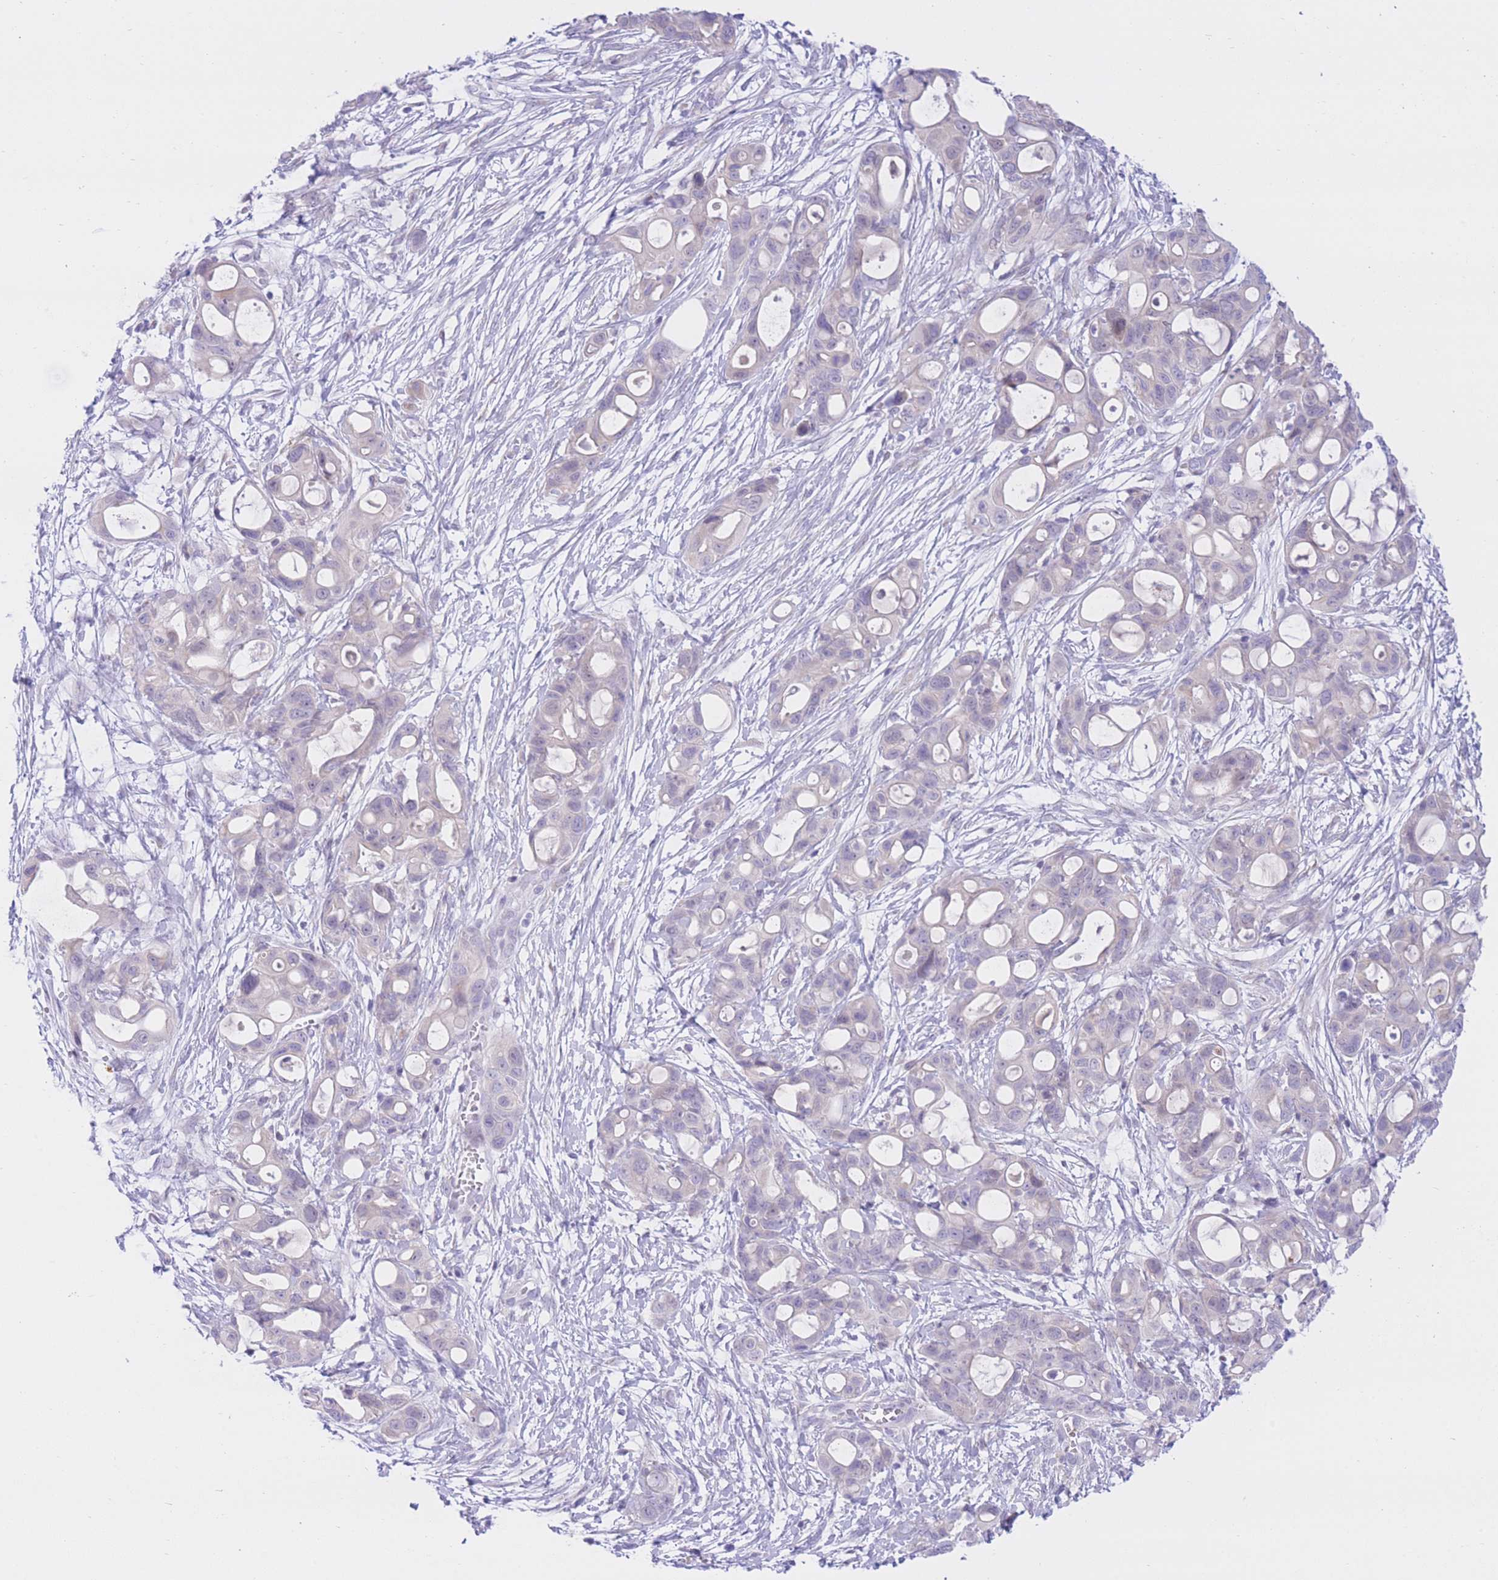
{"staining": {"intensity": "negative", "quantity": "none", "location": "none"}, "tissue": "ovarian cancer", "cell_type": "Tumor cells", "image_type": "cancer", "snomed": [{"axis": "morphology", "description": "Cystadenocarcinoma, mucinous, NOS"}, {"axis": "topography", "description": "Ovary"}], "caption": "Immunohistochemistry micrograph of ovarian mucinous cystadenocarcinoma stained for a protein (brown), which displays no positivity in tumor cells.", "gene": "RPL39L", "patient": {"sex": "female", "age": 70}}